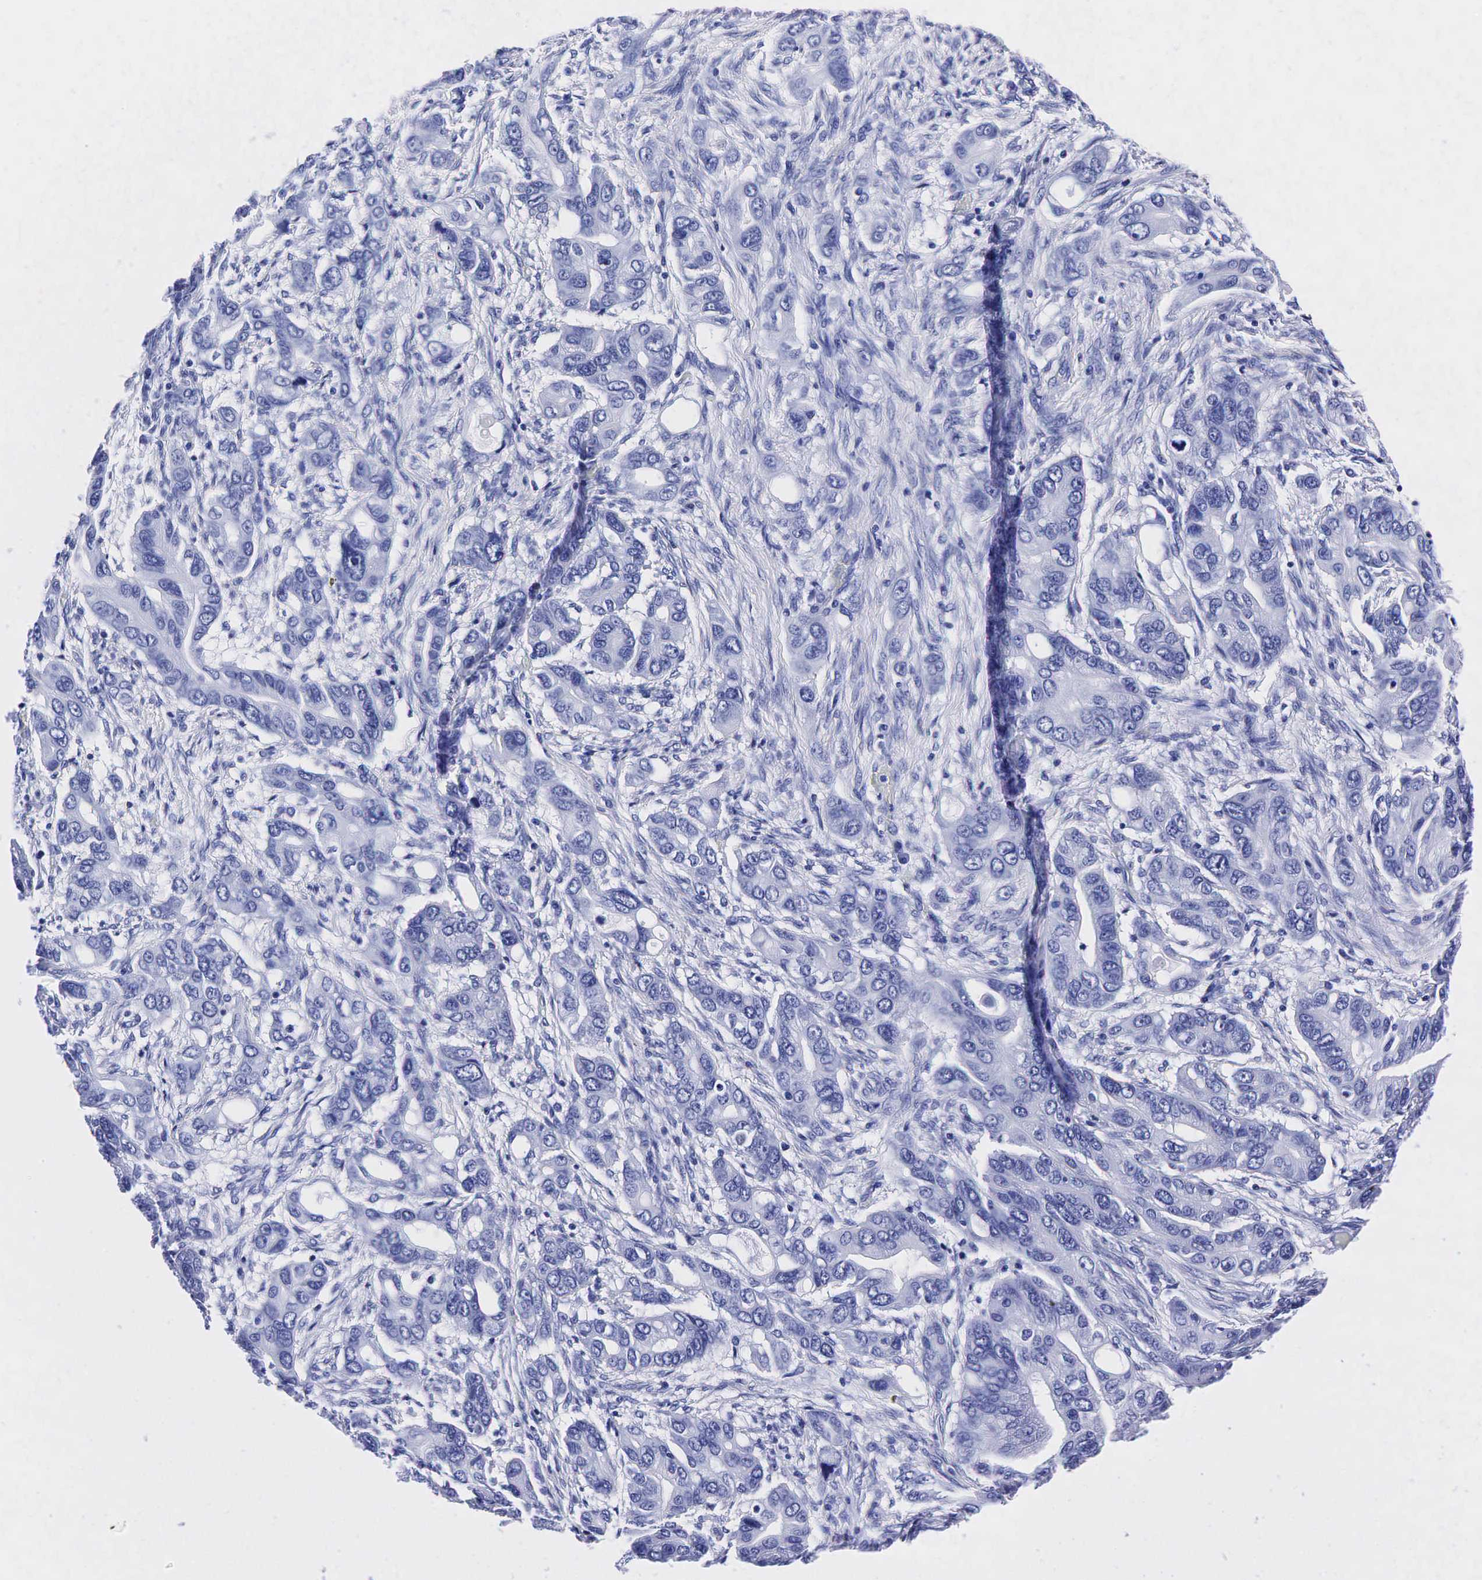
{"staining": {"intensity": "negative", "quantity": "none", "location": "none"}, "tissue": "stomach cancer", "cell_type": "Tumor cells", "image_type": "cancer", "snomed": [{"axis": "morphology", "description": "Adenocarcinoma, NOS"}, {"axis": "topography", "description": "Stomach, upper"}], "caption": "Photomicrograph shows no significant protein staining in tumor cells of stomach cancer.", "gene": "TG", "patient": {"sex": "male", "age": 47}}